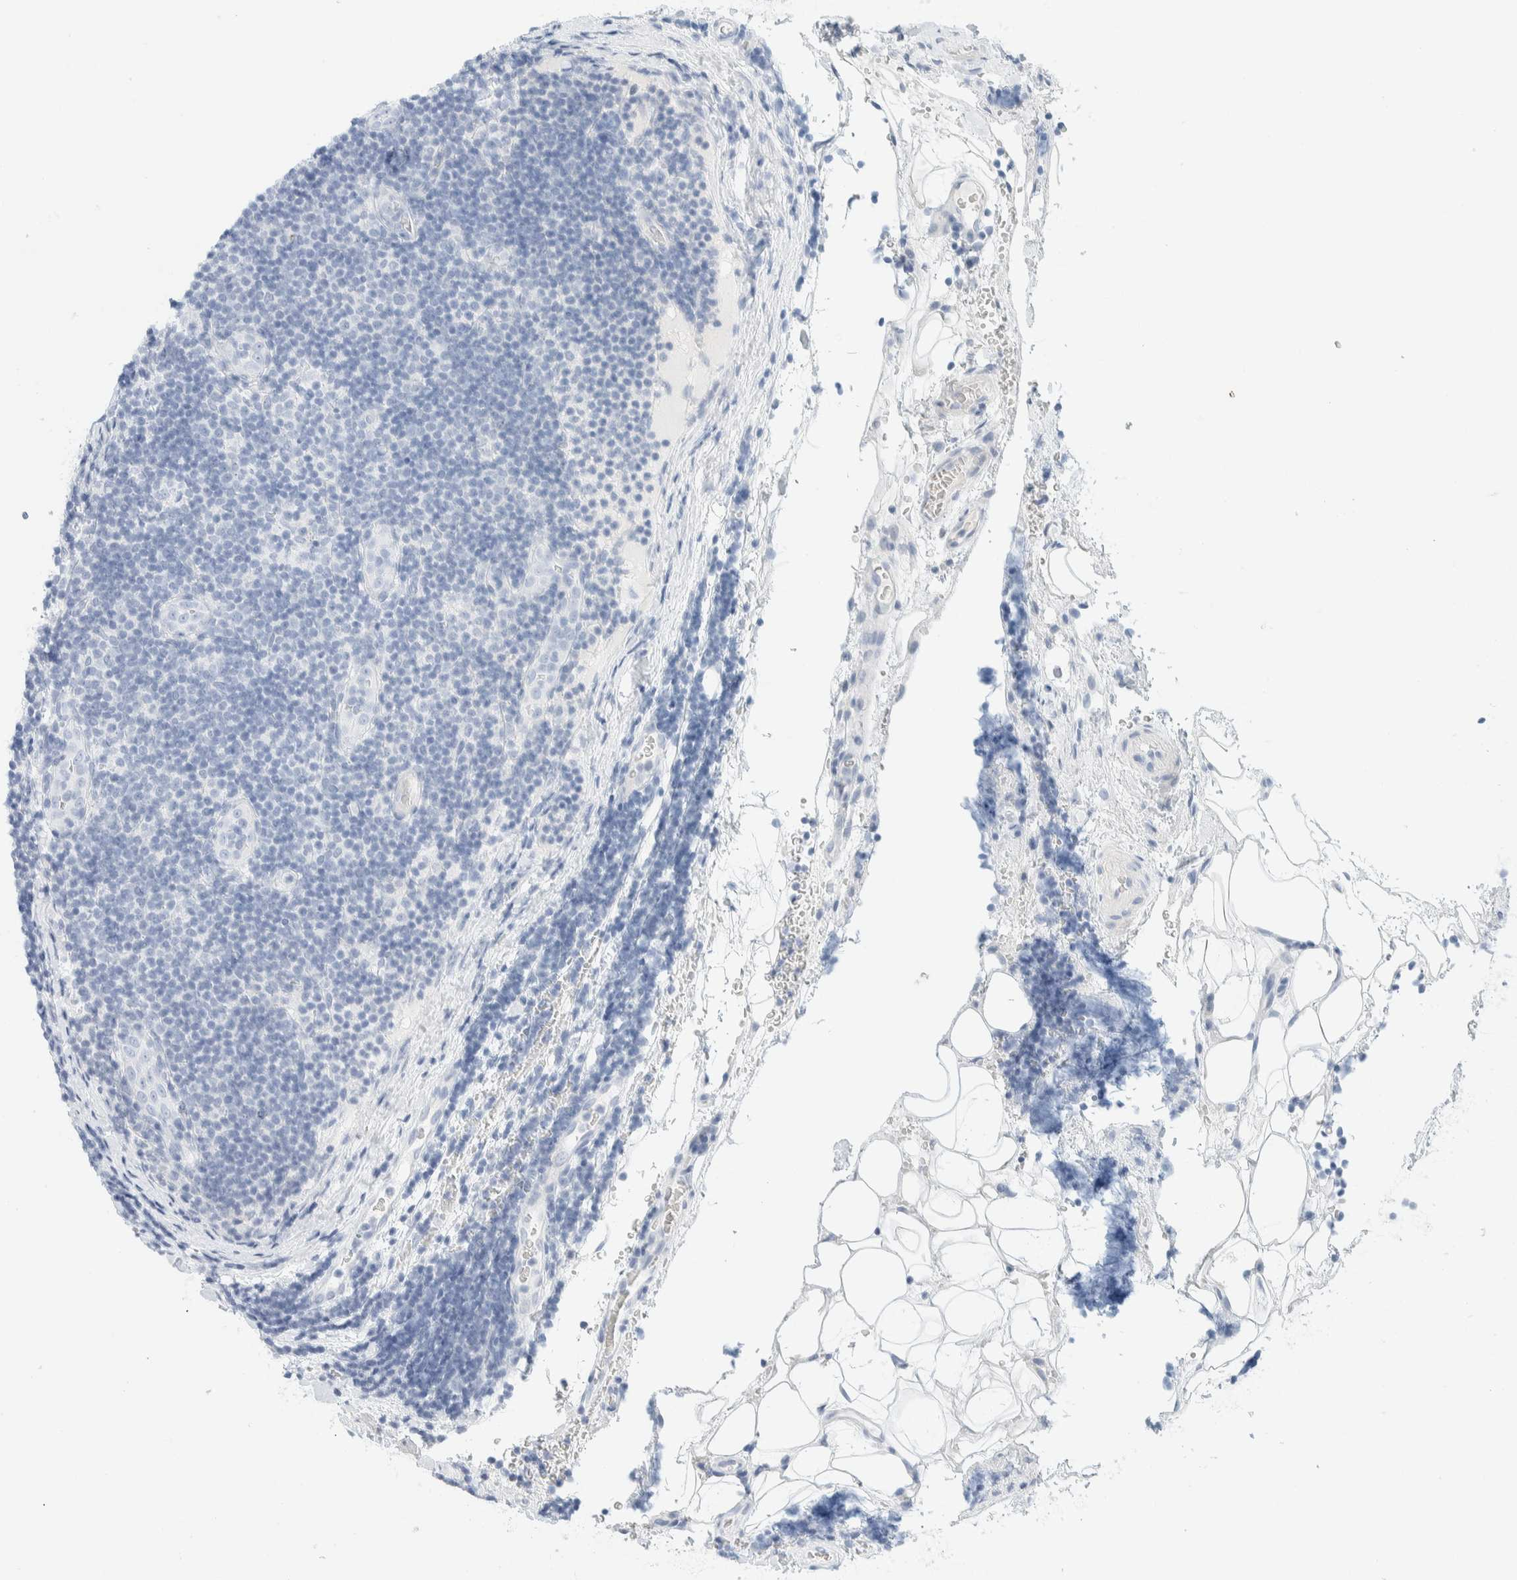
{"staining": {"intensity": "negative", "quantity": "none", "location": "none"}, "tissue": "lymphoma", "cell_type": "Tumor cells", "image_type": "cancer", "snomed": [{"axis": "morphology", "description": "Malignant lymphoma, non-Hodgkin's type, Low grade"}, {"axis": "topography", "description": "Lymph node"}], "caption": "The histopathology image exhibits no staining of tumor cells in lymphoma.", "gene": "ATCAY", "patient": {"sex": "male", "age": 83}}